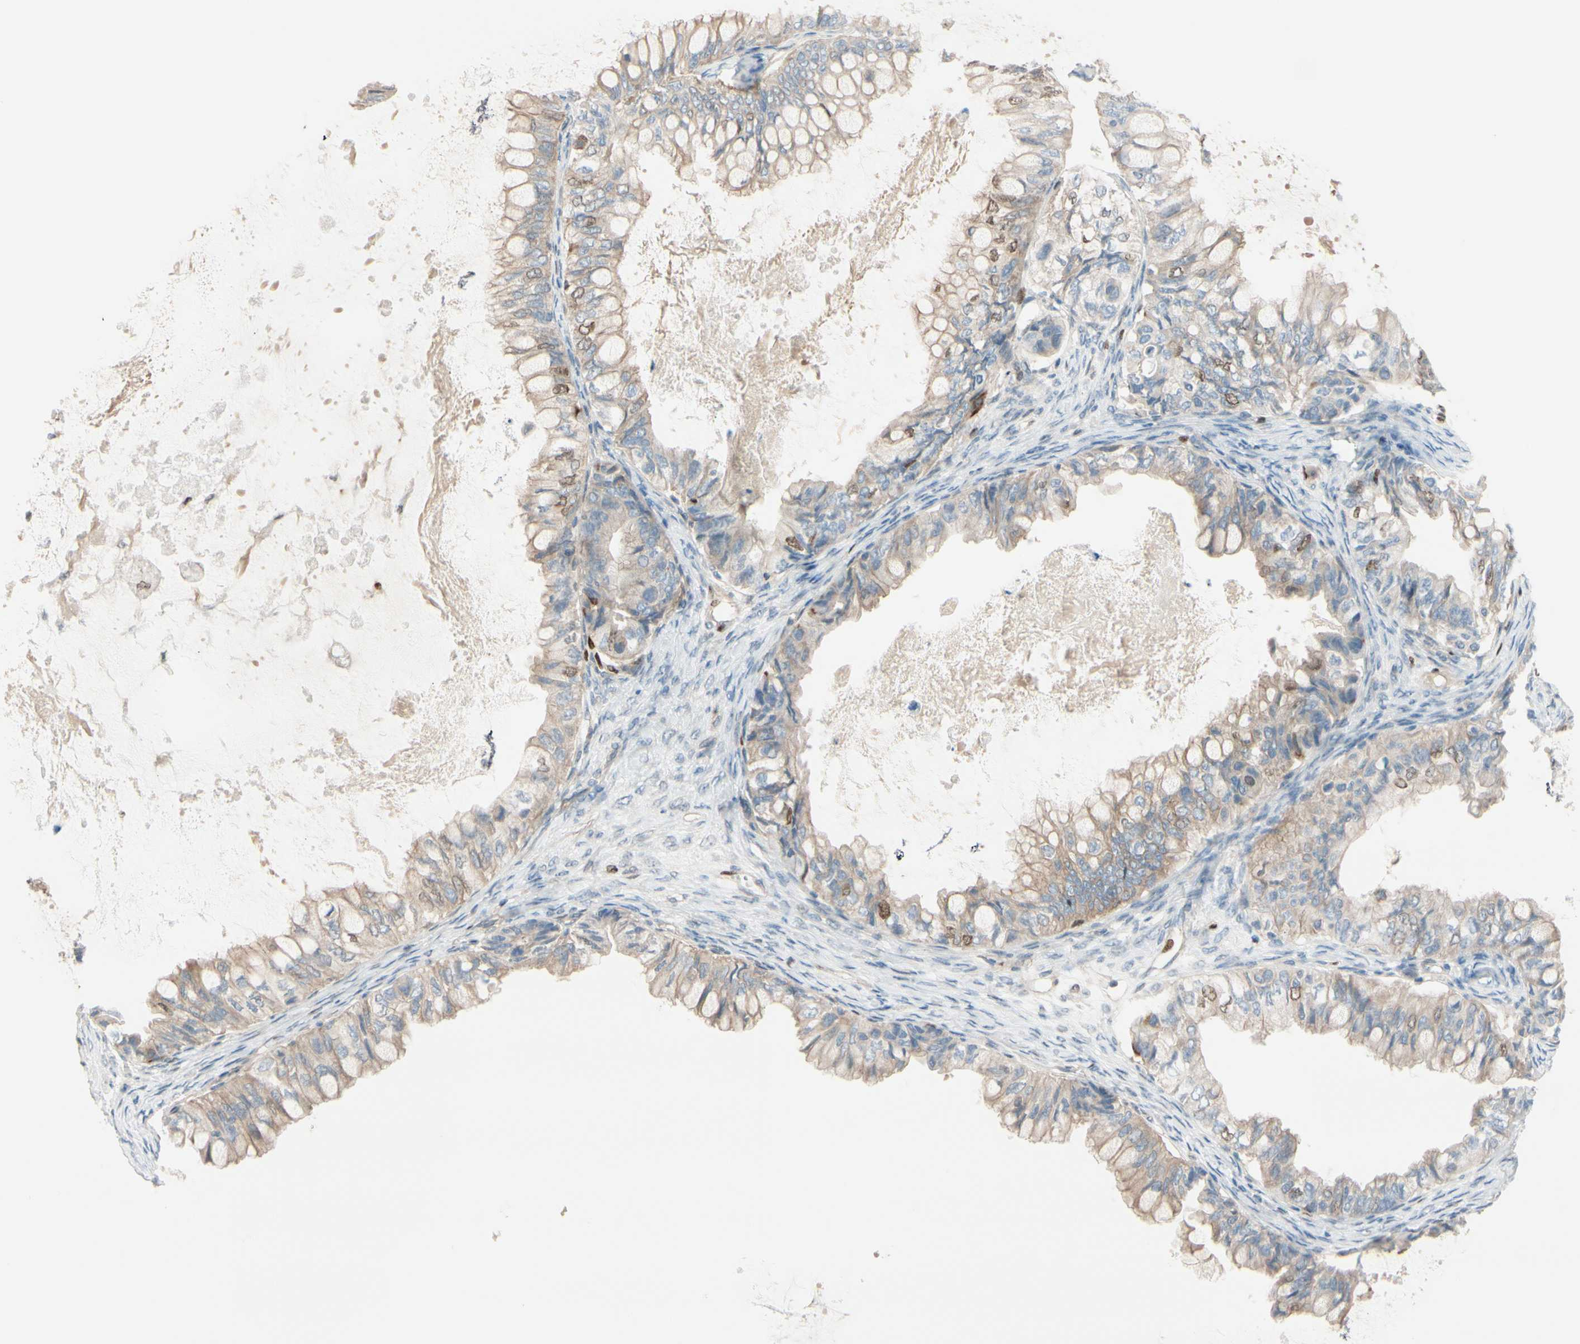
{"staining": {"intensity": "weak", "quantity": ">75%", "location": "cytoplasmic/membranous"}, "tissue": "ovarian cancer", "cell_type": "Tumor cells", "image_type": "cancer", "snomed": [{"axis": "morphology", "description": "Cystadenocarcinoma, mucinous, NOS"}, {"axis": "topography", "description": "Ovary"}], "caption": "Protein expression analysis of human ovarian cancer reveals weak cytoplasmic/membranous positivity in about >75% of tumor cells. Immunohistochemistry stains the protein of interest in brown and the nuclei are stained blue.", "gene": "SUFU", "patient": {"sex": "female", "age": 80}}